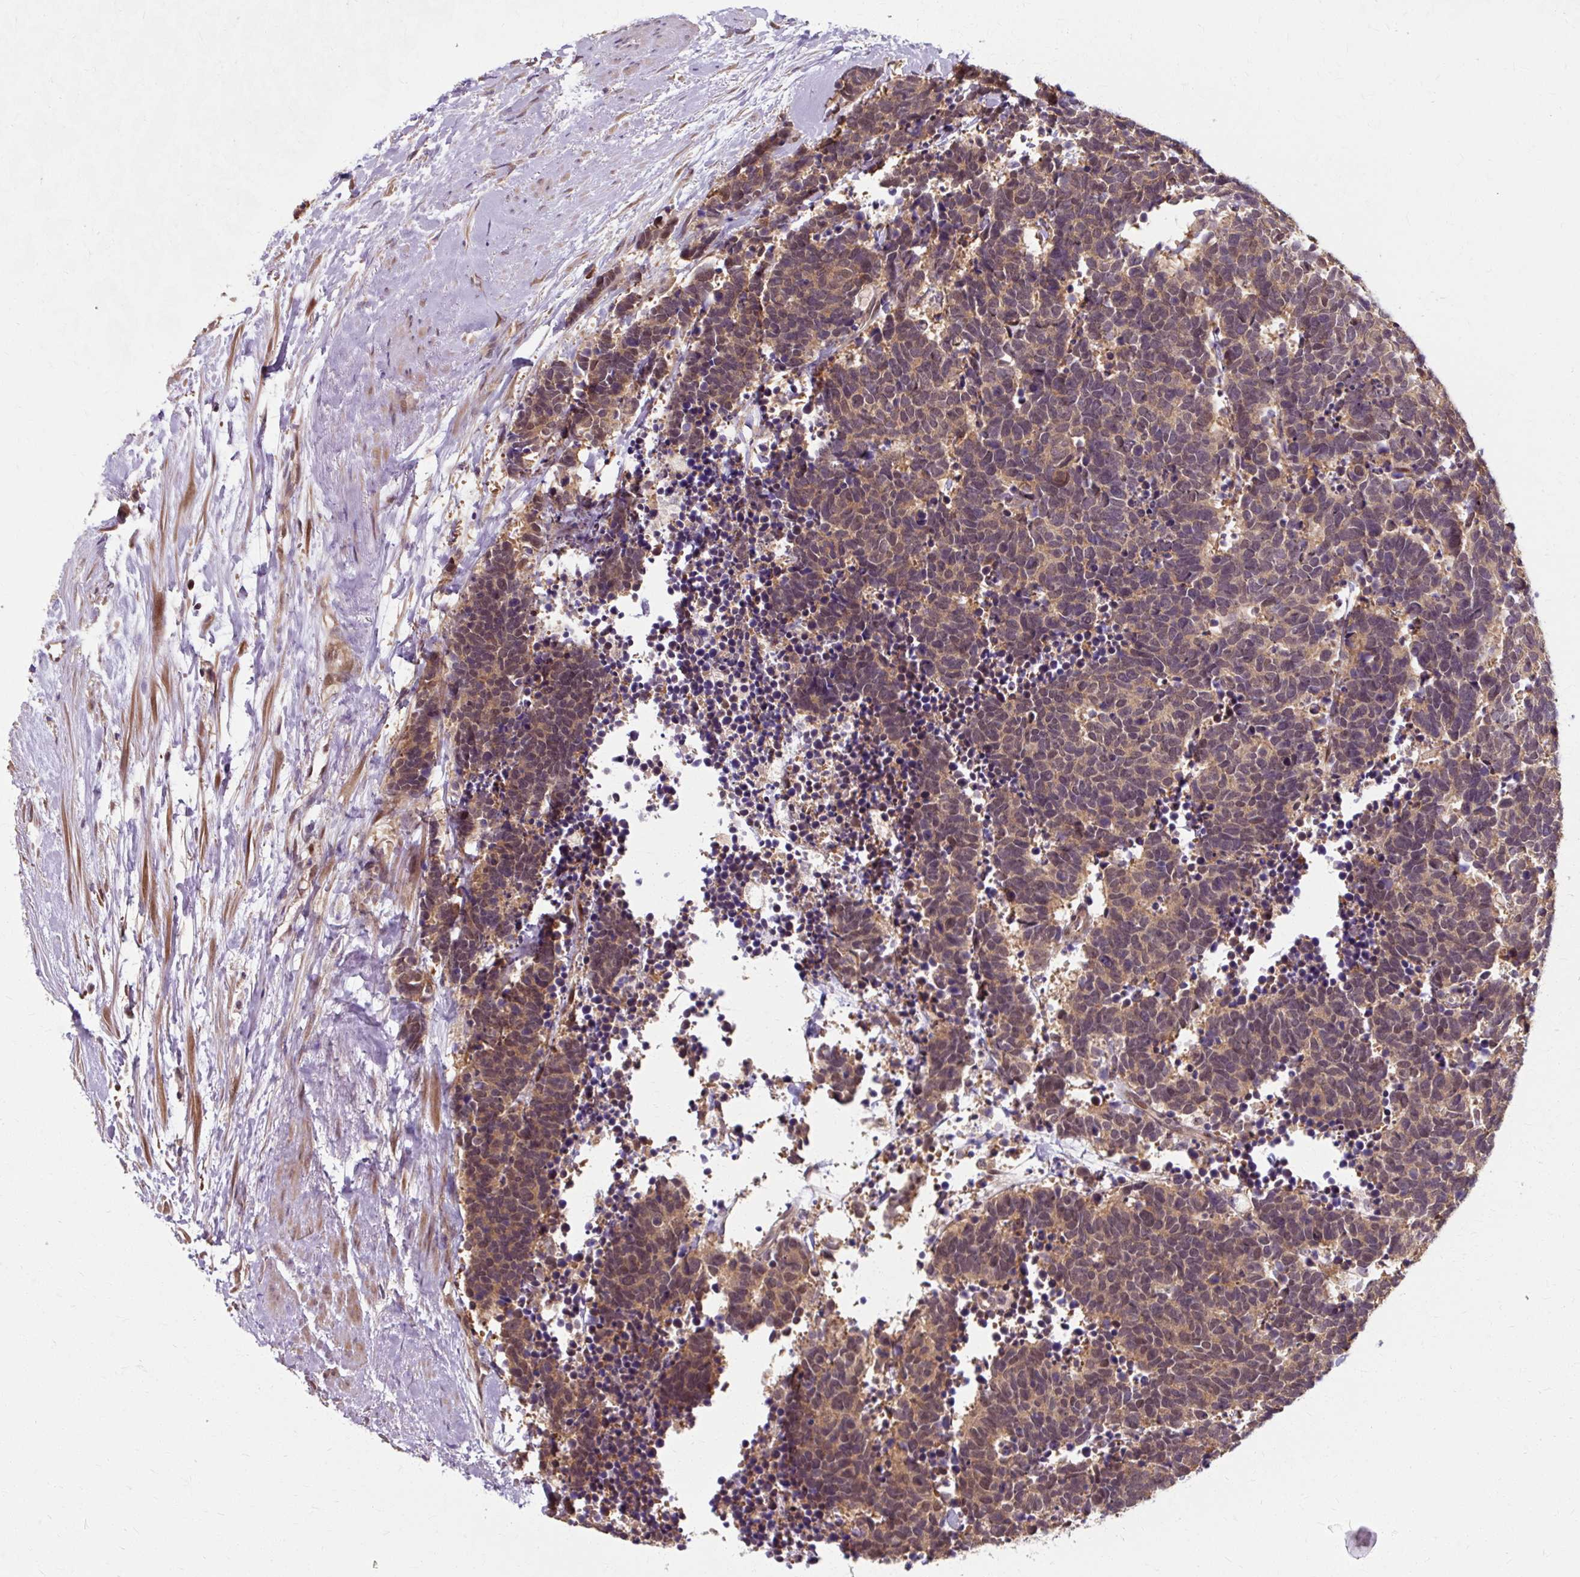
{"staining": {"intensity": "moderate", "quantity": ">75%", "location": "cytoplasmic/membranous"}, "tissue": "carcinoid", "cell_type": "Tumor cells", "image_type": "cancer", "snomed": [{"axis": "morphology", "description": "Carcinoma, NOS"}, {"axis": "morphology", "description": "Carcinoid, malignant, NOS"}, {"axis": "topography", "description": "Prostate"}], "caption": "Immunohistochemical staining of human carcinoid demonstrates medium levels of moderate cytoplasmic/membranous staining in approximately >75% of tumor cells.", "gene": "ZNF555", "patient": {"sex": "male", "age": 57}}